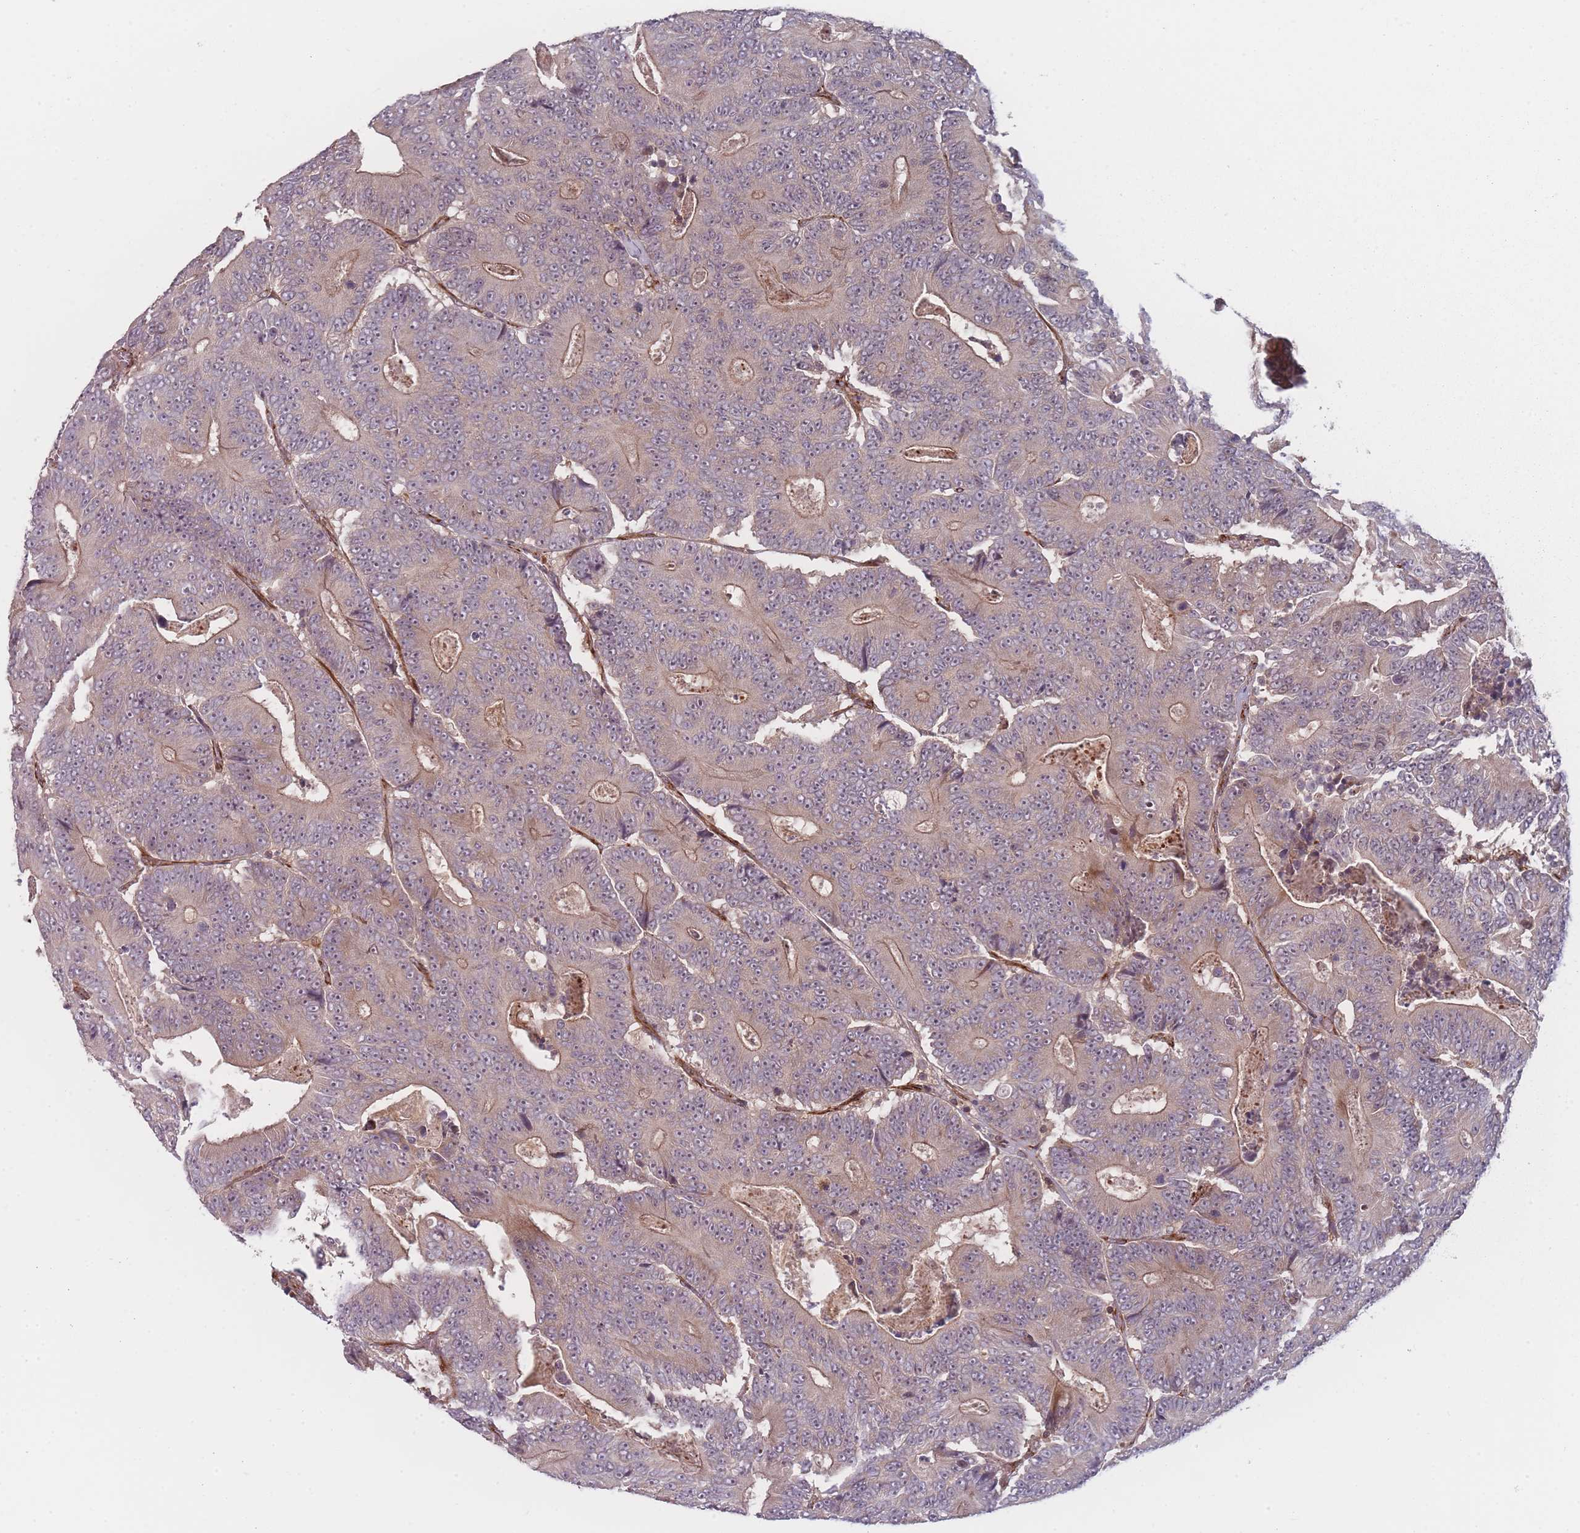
{"staining": {"intensity": "weak", "quantity": "<25%", "location": "cytoplasmic/membranous"}, "tissue": "colorectal cancer", "cell_type": "Tumor cells", "image_type": "cancer", "snomed": [{"axis": "morphology", "description": "Adenocarcinoma, NOS"}, {"axis": "topography", "description": "Colon"}], "caption": "Colorectal cancer (adenocarcinoma) was stained to show a protein in brown. There is no significant expression in tumor cells.", "gene": "EEF1AKMT2", "patient": {"sex": "male", "age": 83}}